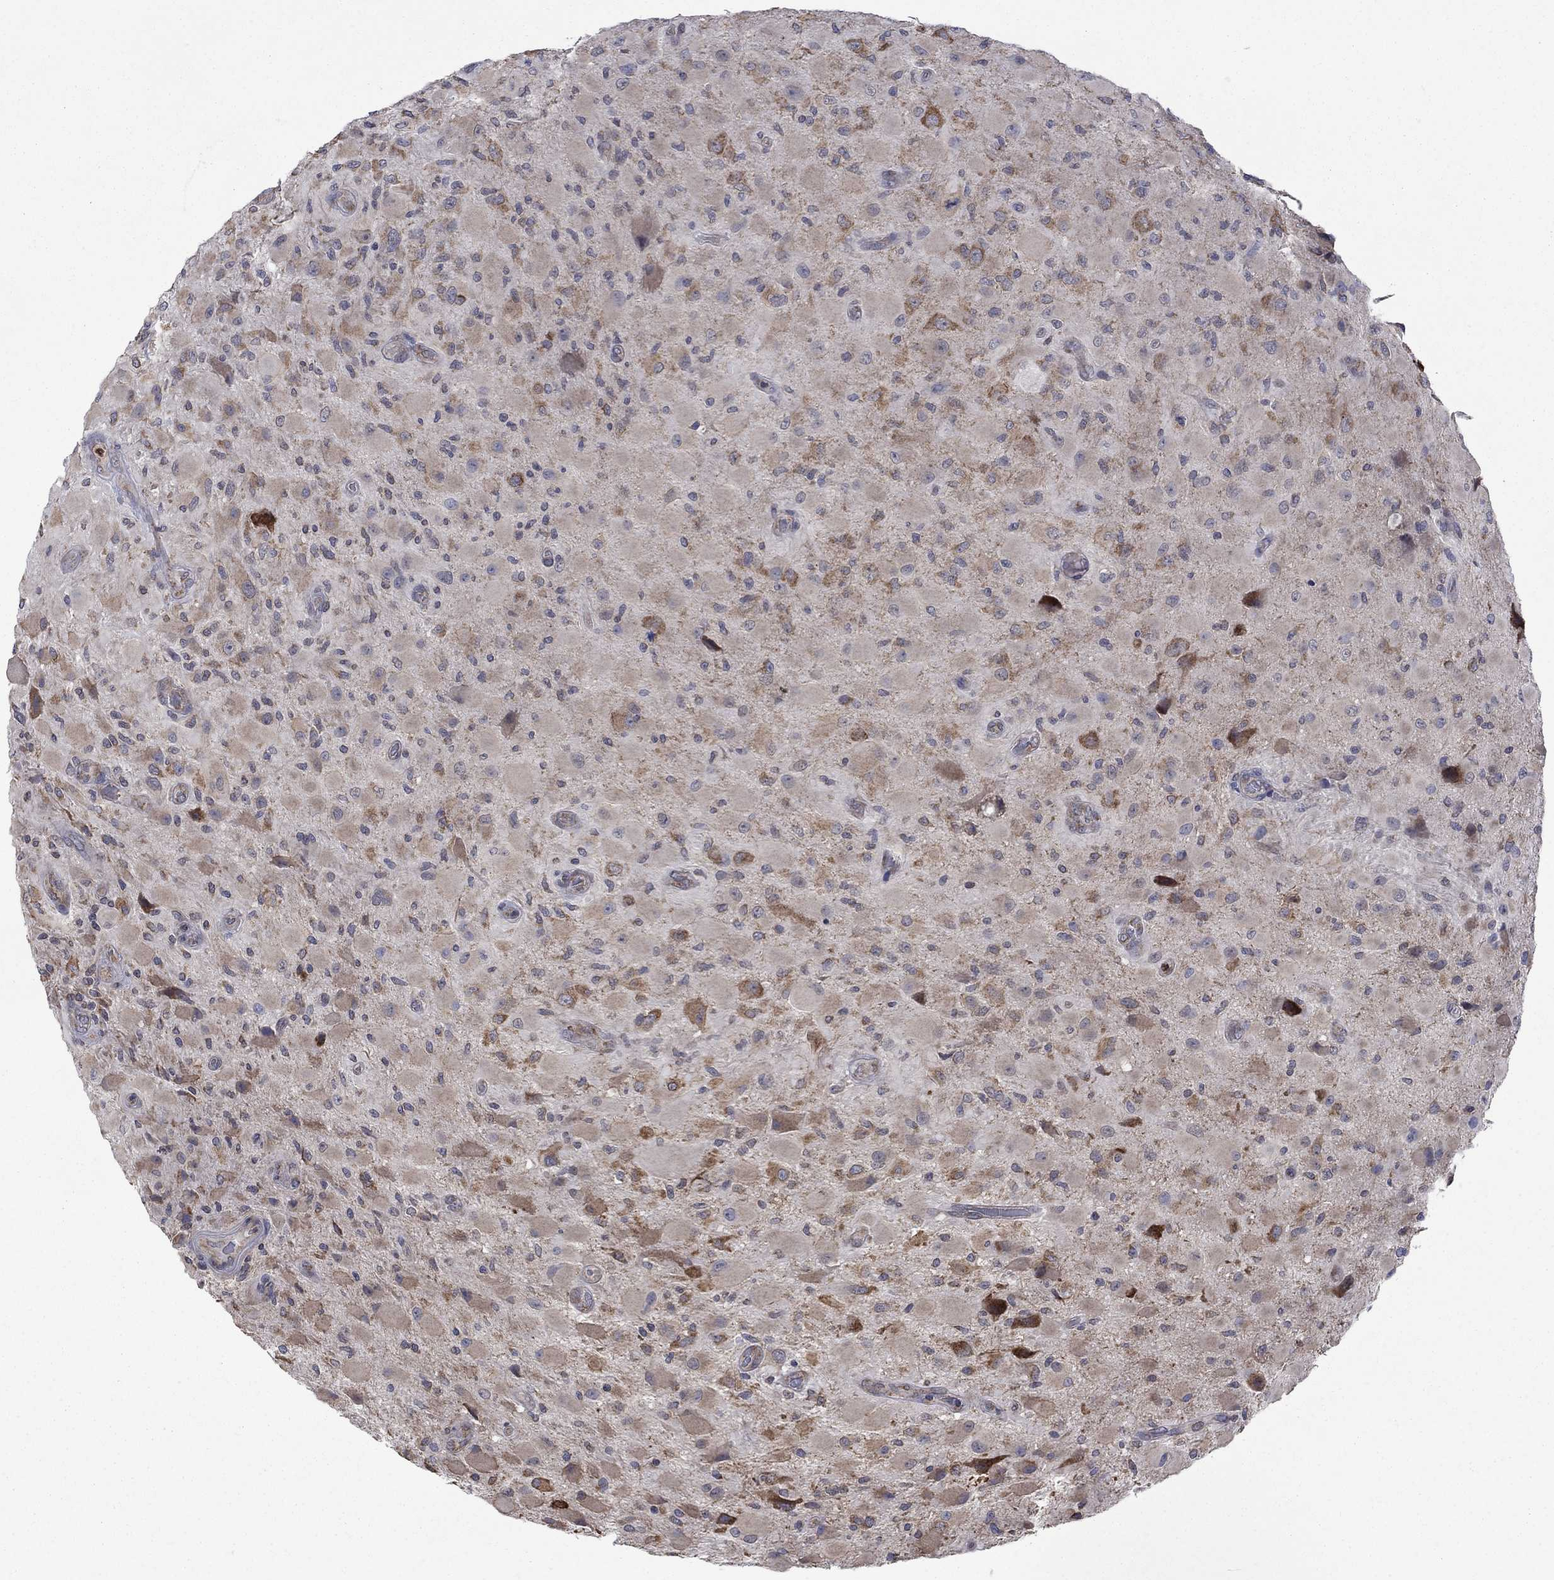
{"staining": {"intensity": "moderate", "quantity": "25%-75%", "location": "cytoplasmic/membranous"}, "tissue": "glioma", "cell_type": "Tumor cells", "image_type": "cancer", "snomed": [{"axis": "morphology", "description": "Glioma, malignant, High grade"}, {"axis": "topography", "description": "Cerebral cortex"}], "caption": "Approximately 25%-75% of tumor cells in human high-grade glioma (malignant) display moderate cytoplasmic/membranous protein staining as visualized by brown immunohistochemical staining.", "gene": "FURIN", "patient": {"sex": "male", "age": 35}}